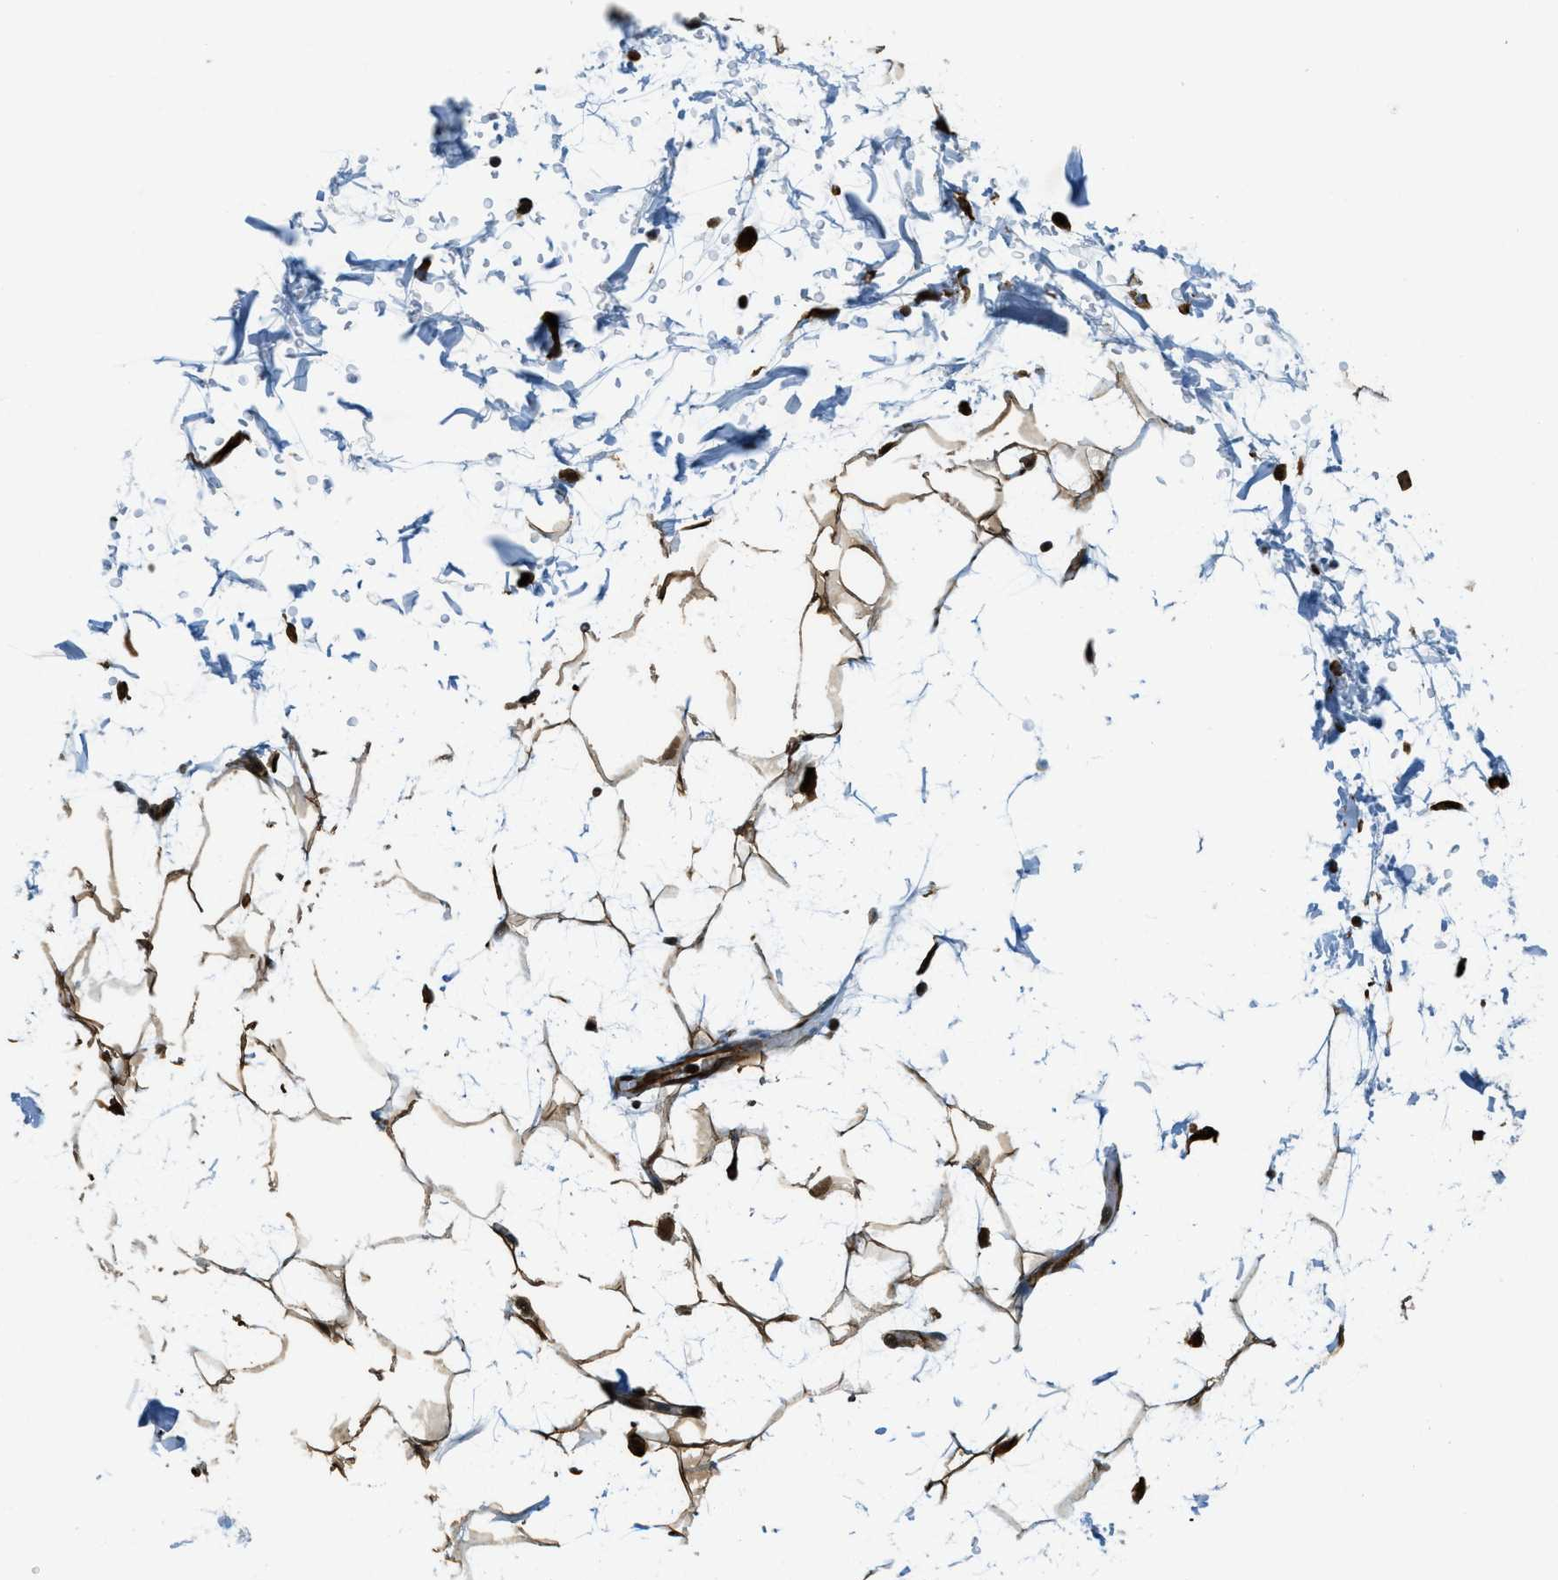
{"staining": {"intensity": "strong", "quantity": ">75%", "location": "cytoplasmic/membranous,nuclear"}, "tissue": "adipose tissue", "cell_type": "Adipocytes", "image_type": "normal", "snomed": [{"axis": "morphology", "description": "Normal tissue, NOS"}, {"axis": "topography", "description": "Soft tissue"}], "caption": "This photomicrograph exhibits immunohistochemistry staining of unremarkable human adipose tissue, with high strong cytoplasmic/membranous,nuclear staining in approximately >75% of adipocytes.", "gene": "ZFR", "patient": {"sex": "male", "age": 72}}